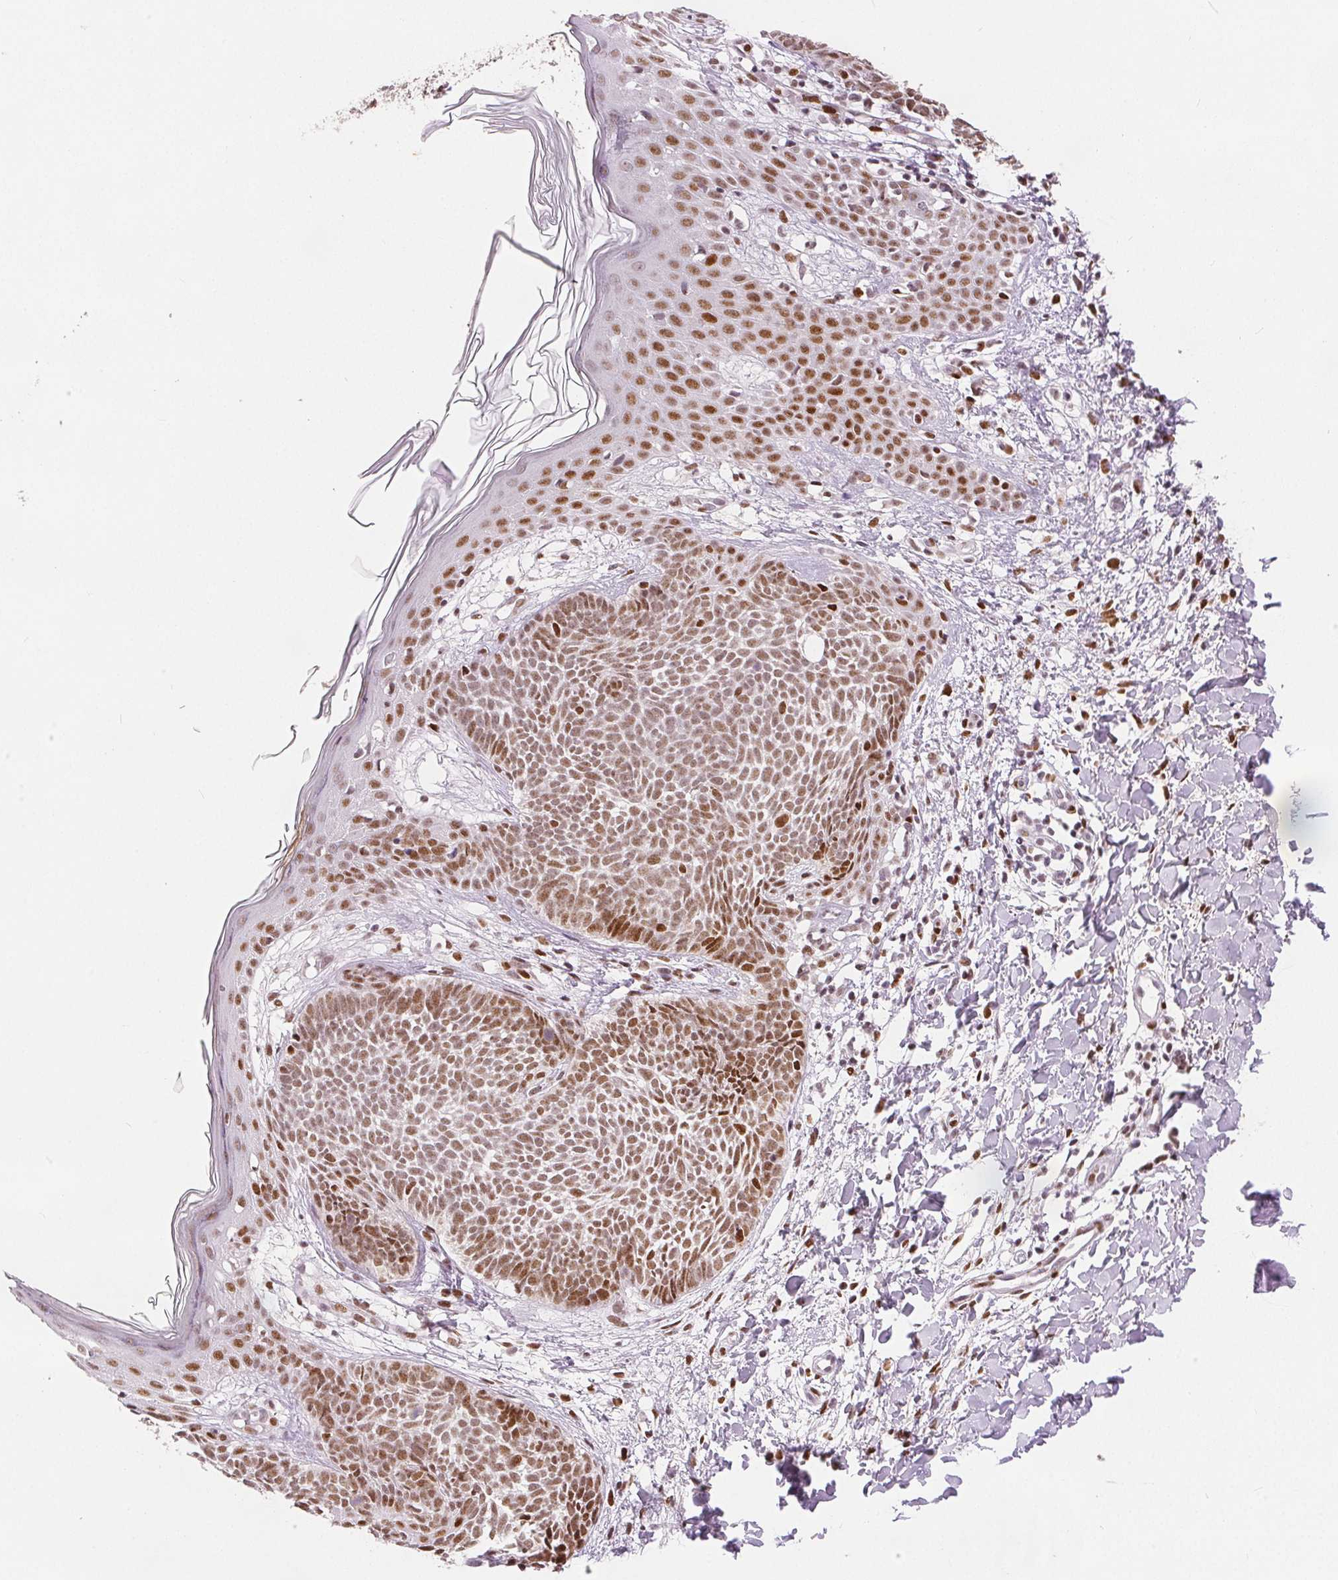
{"staining": {"intensity": "moderate", "quantity": ">75%", "location": "nuclear"}, "tissue": "skin cancer", "cell_type": "Tumor cells", "image_type": "cancer", "snomed": [{"axis": "morphology", "description": "Basal cell carcinoma"}, {"axis": "topography", "description": "Skin"}], "caption": "Tumor cells reveal medium levels of moderate nuclear positivity in approximately >75% of cells in human skin basal cell carcinoma. (DAB IHC with brightfield microscopy, high magnification).", "gene": "ZNF703", "patient": {"sex": "female", "age": 51}}